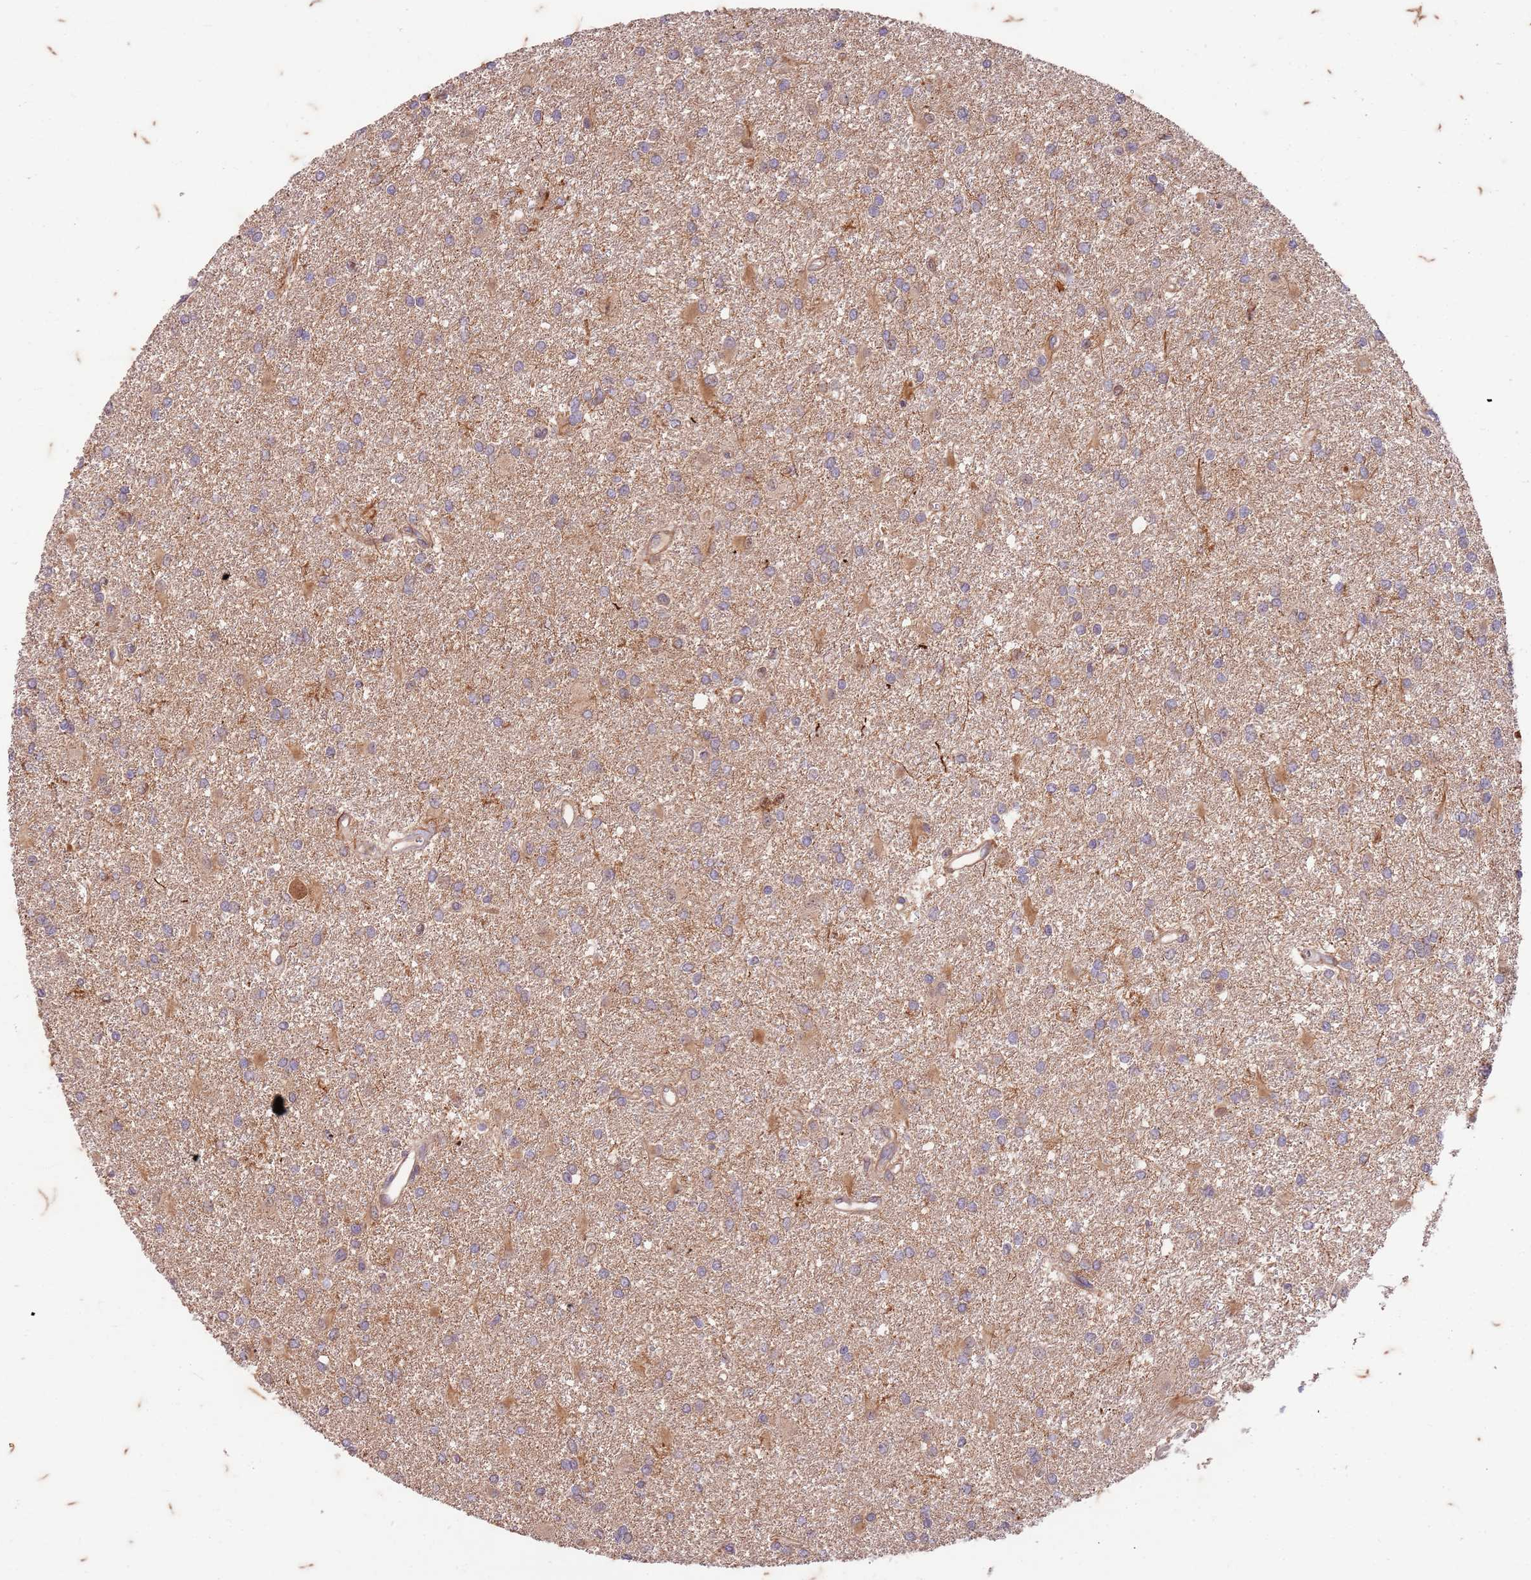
{"staining": {"intensity": "weak", "quantity": ">75%", "location": "cytoplasmic/membranous"}, "tissue": "glioma", "cell_type": "Tumor cells", "image_type": "cancer", "snomed": [{"axis": "morphology", "description": "Glioma, malignant, High grade"}, {"axis": "topography", "description": "Brain"}], "caption": "This micrograph reveals IHC staining of human glioma, with low weak cytoplasmic/membranous positivity in about >75% of tumor cells.", "gene": "RAPGEF3", "patient": {"sex": "female", "age": 50}}